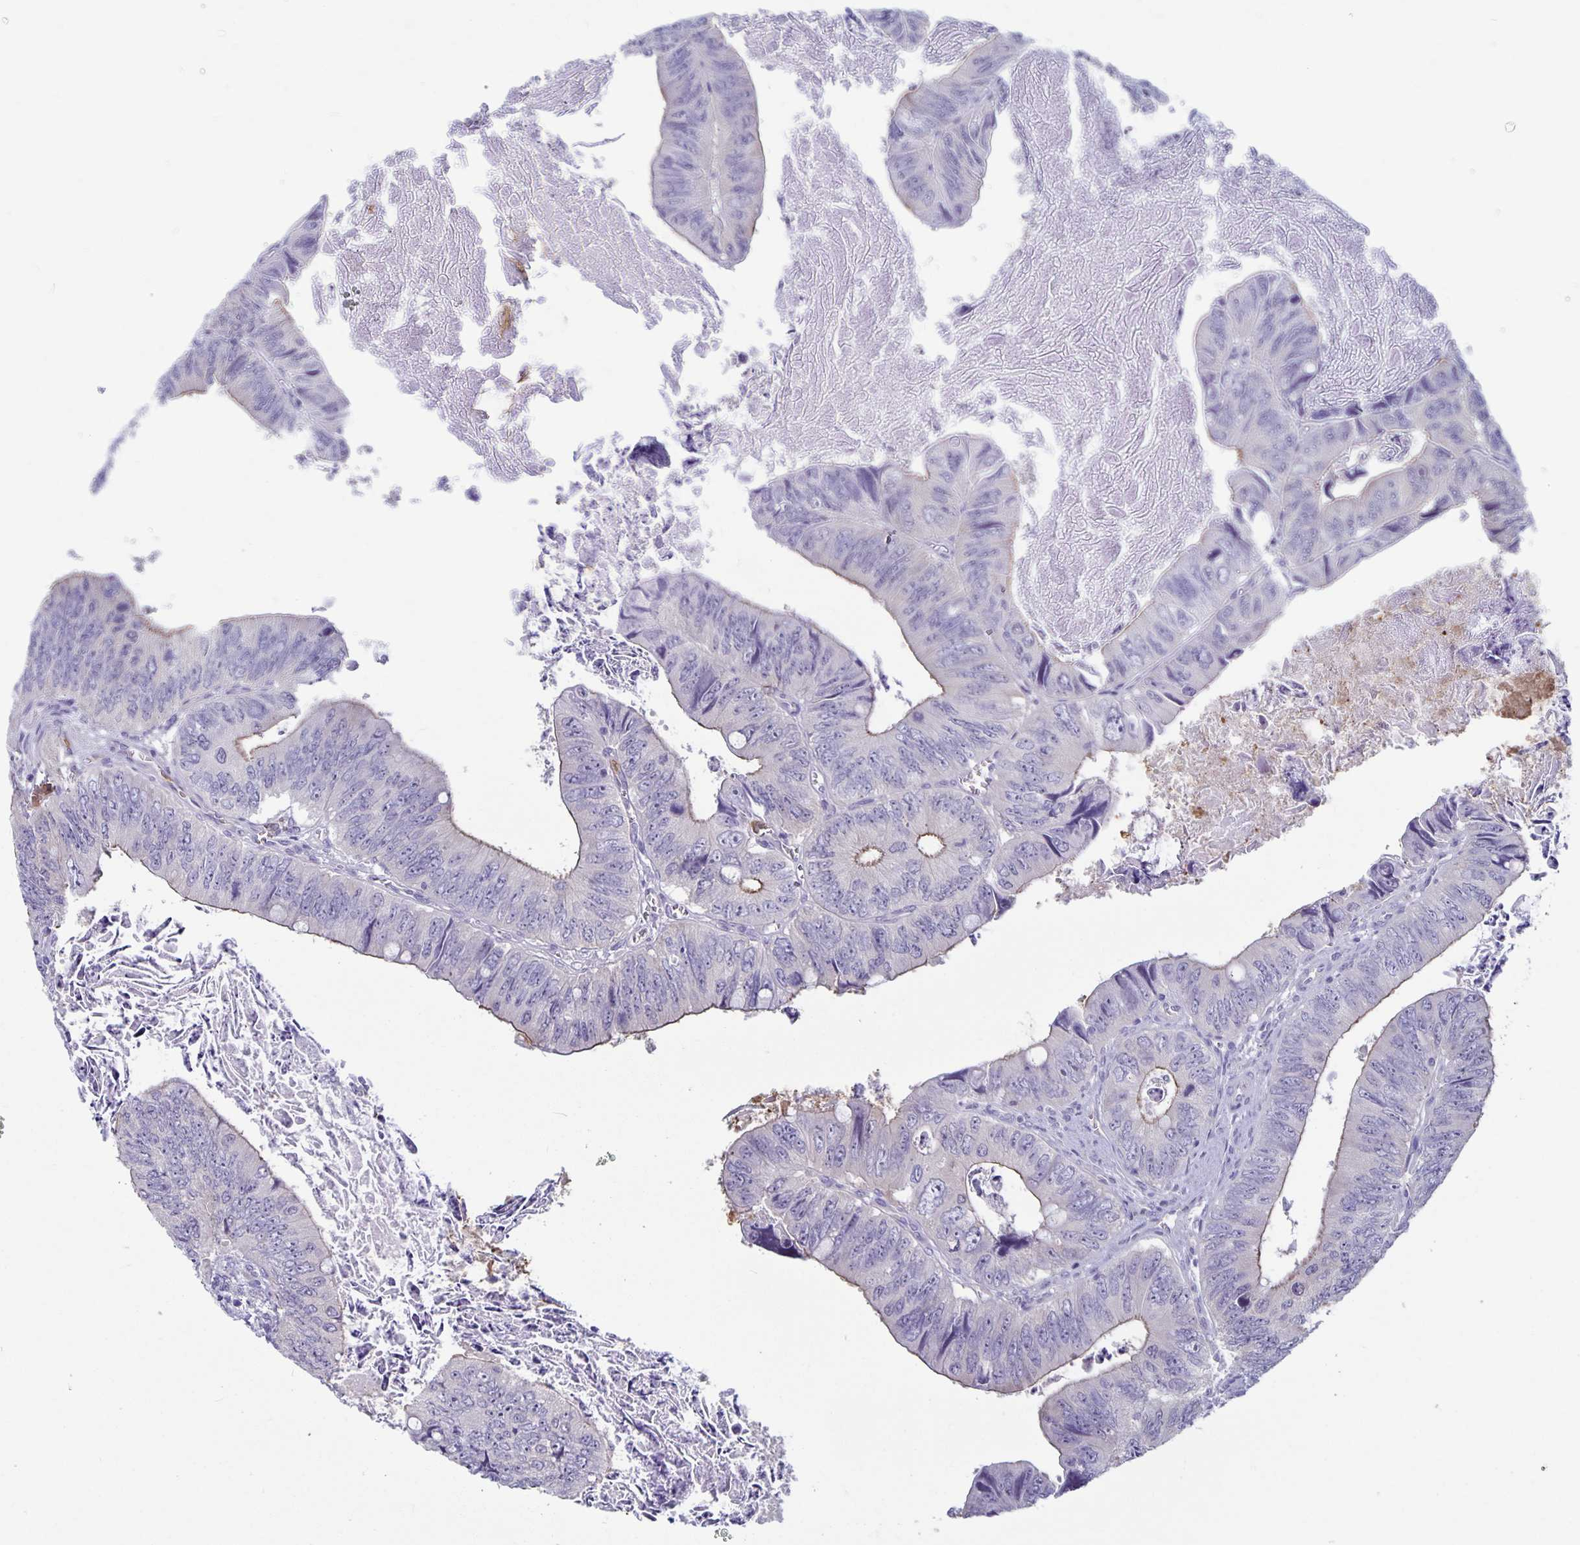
{"staining": {"intensity": "weak", "quantity": "<25%", "location": "cytoplasmic/membranous"}, "tissue": "colorectal cancer", "cell_type": "Tumor cells", "image_type": "cancer", "snomed": [{"axis": "morphology", "description": "Adenocarcinoma, NOS"}, {"axis": "topography", "description": "Colon"}], "caption": "Protein analysis of colorectal adenocarcinoma reveals no significant expression in tumor cells.", "gene": "PLCB3", "patient": {"sex": "female", "age": 84}}